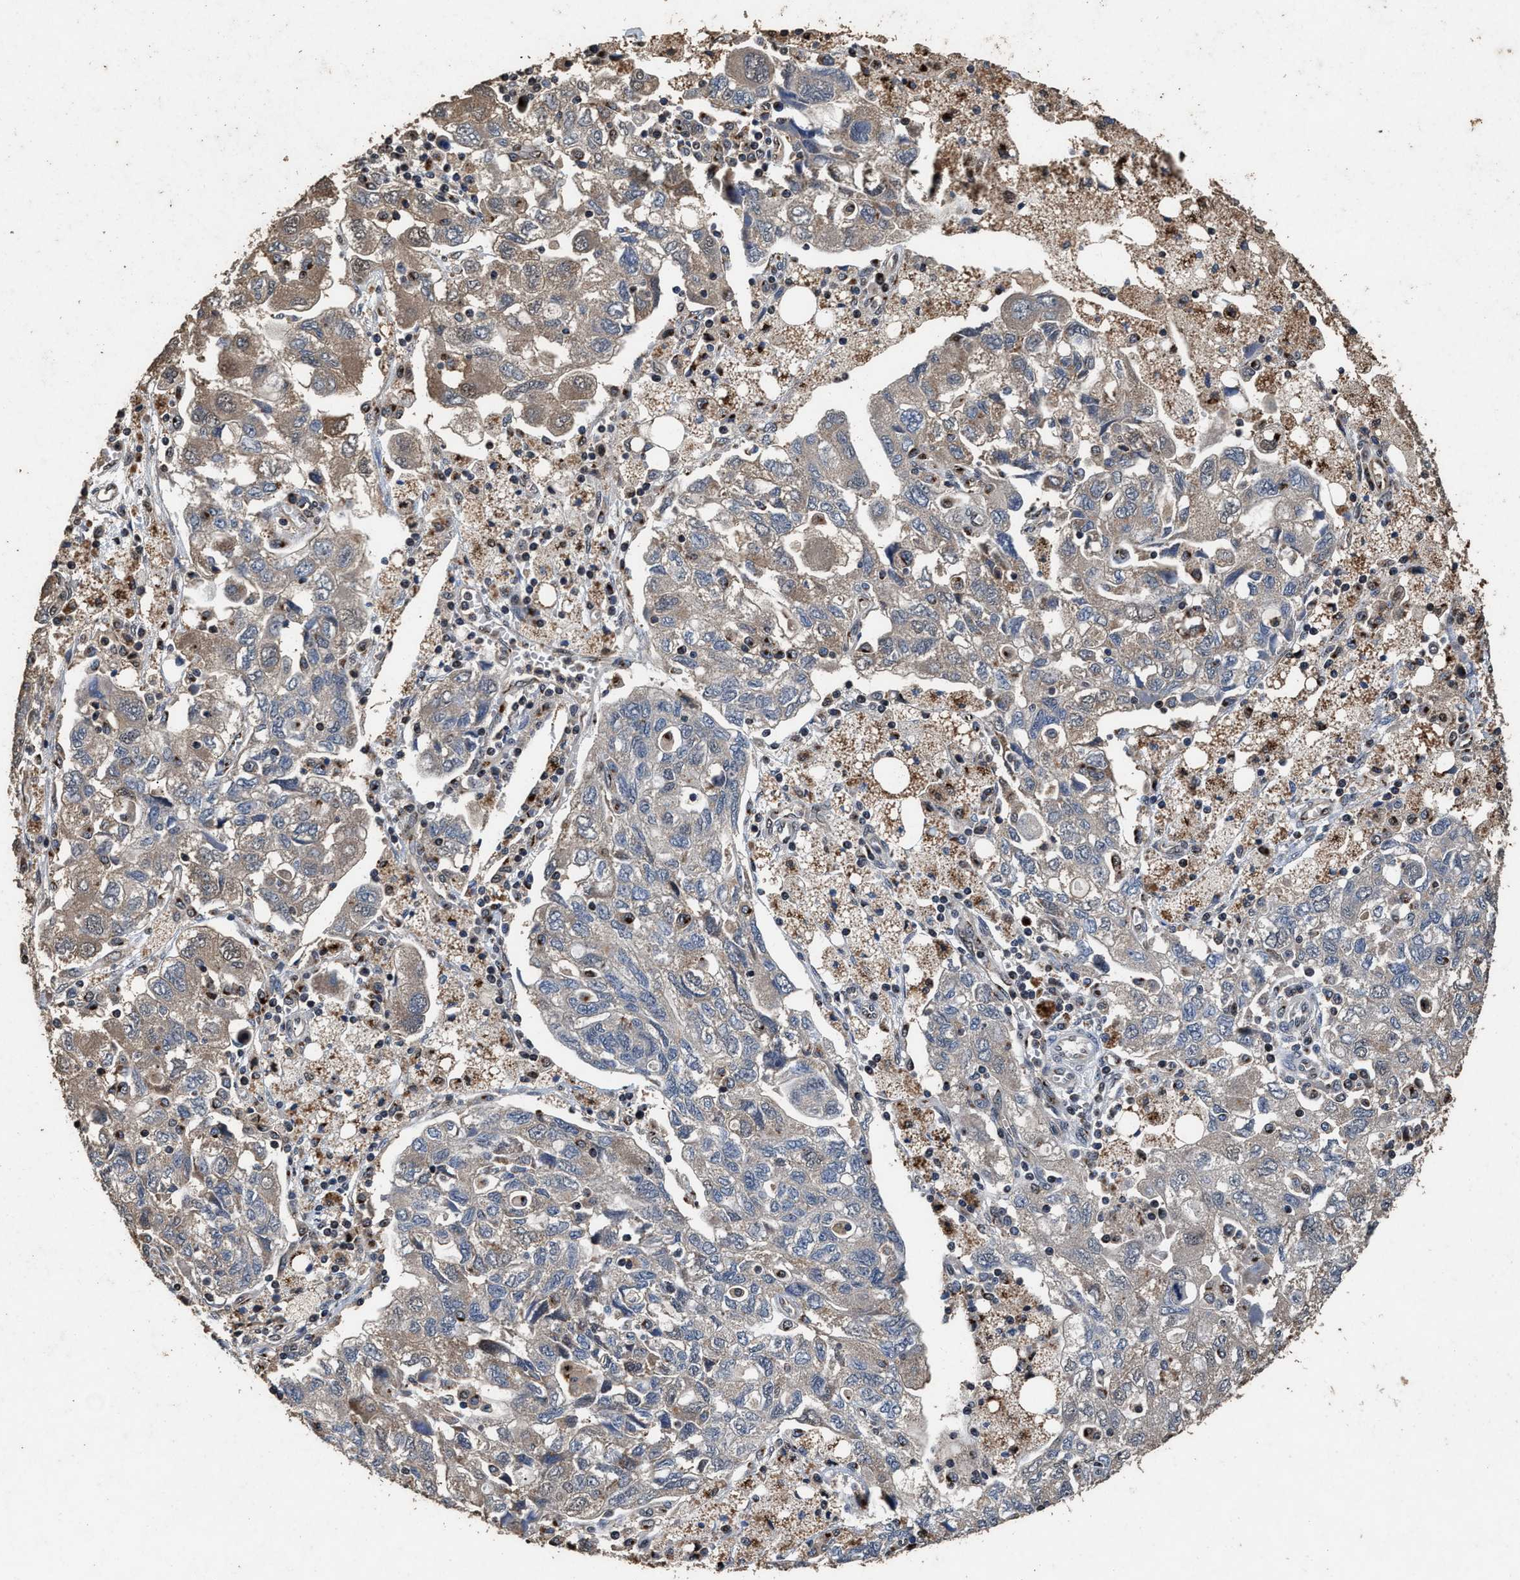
{"staining": {"intensity": "weak", "quantity": "25%-75%", "location": "cytoplasmic/membranous"}, "tissue": "ovarian cancer", "cell_type": "Tumor cells", "image_type": "cancer", "snomed": [{"axis": "morphology", "description": "Carcinoma, NOS"}, {"axis": "morphology", "description": "Cystadenocarcinoma, serous, NOS"}, {"axis": "topography", "description": "Ovary"}], "caption": "Approximately 25%-75% of tumor cells in ovarian cancer reveal weak cytoplasmic/membranous protein expression as visualized by brown immunohistochemical staining.", "gene": "TPST2", "patient": {"sex": "female", "age": 69}}